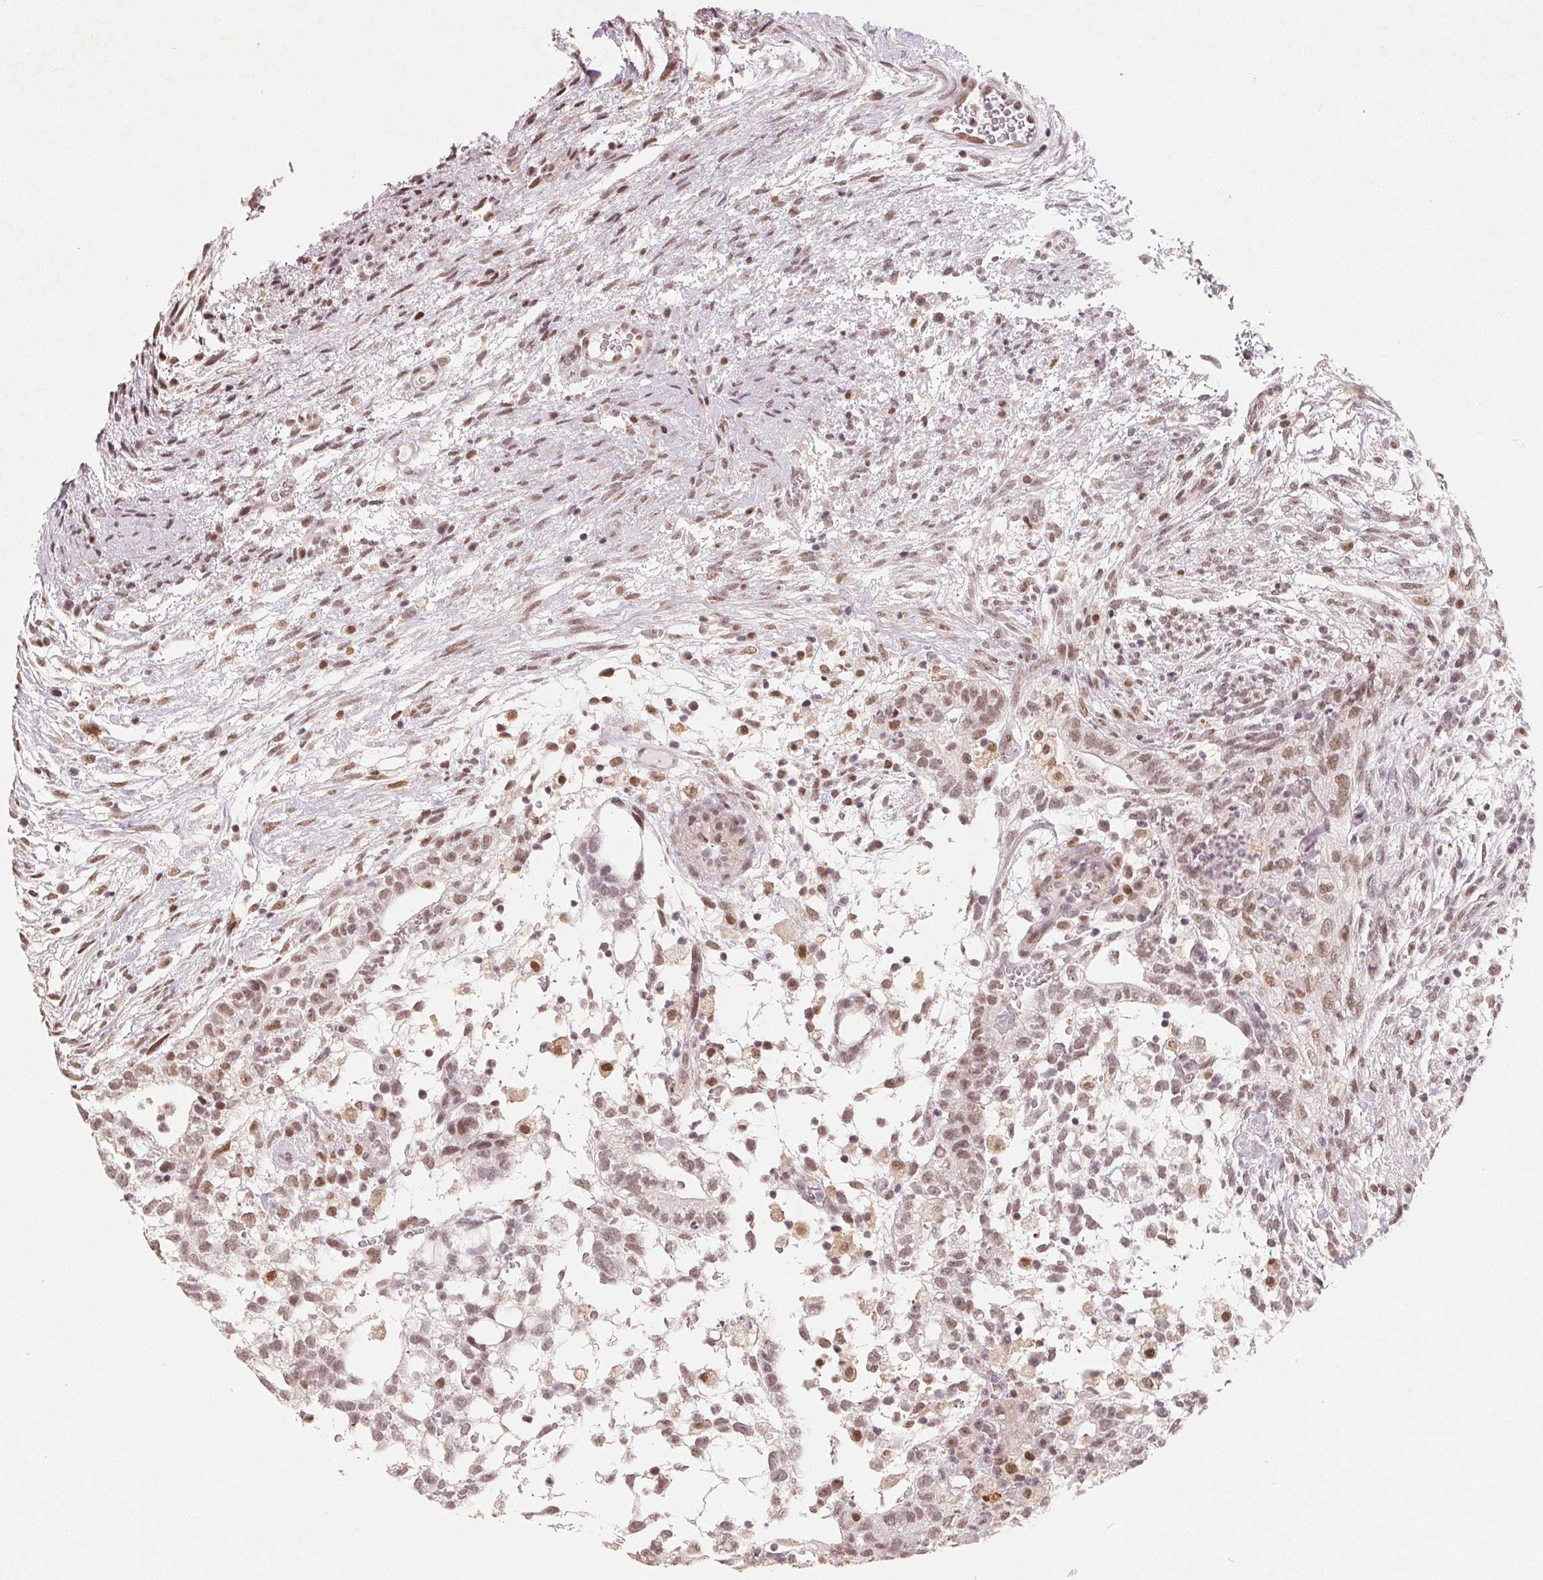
{"staining": {"intensity": "weak", "quantity": ">75%", "location": "nuclear"}, "tissue": "testis cancer", "cell_type": "Tumor cells", "image_type": "cancer", "snomed": [{"axis": "morphology", "description": "Carcinoma, Embryonal, NOS"}, {"axis": "topography", "description": "Testis"}], "caption": "Human testis cancer stained for a protein (brown) displays weak nuclear positive staining in about >75% of tumor cells.", "gene": "CCDC138", "patient": {"sex": "male", "age": 32}}